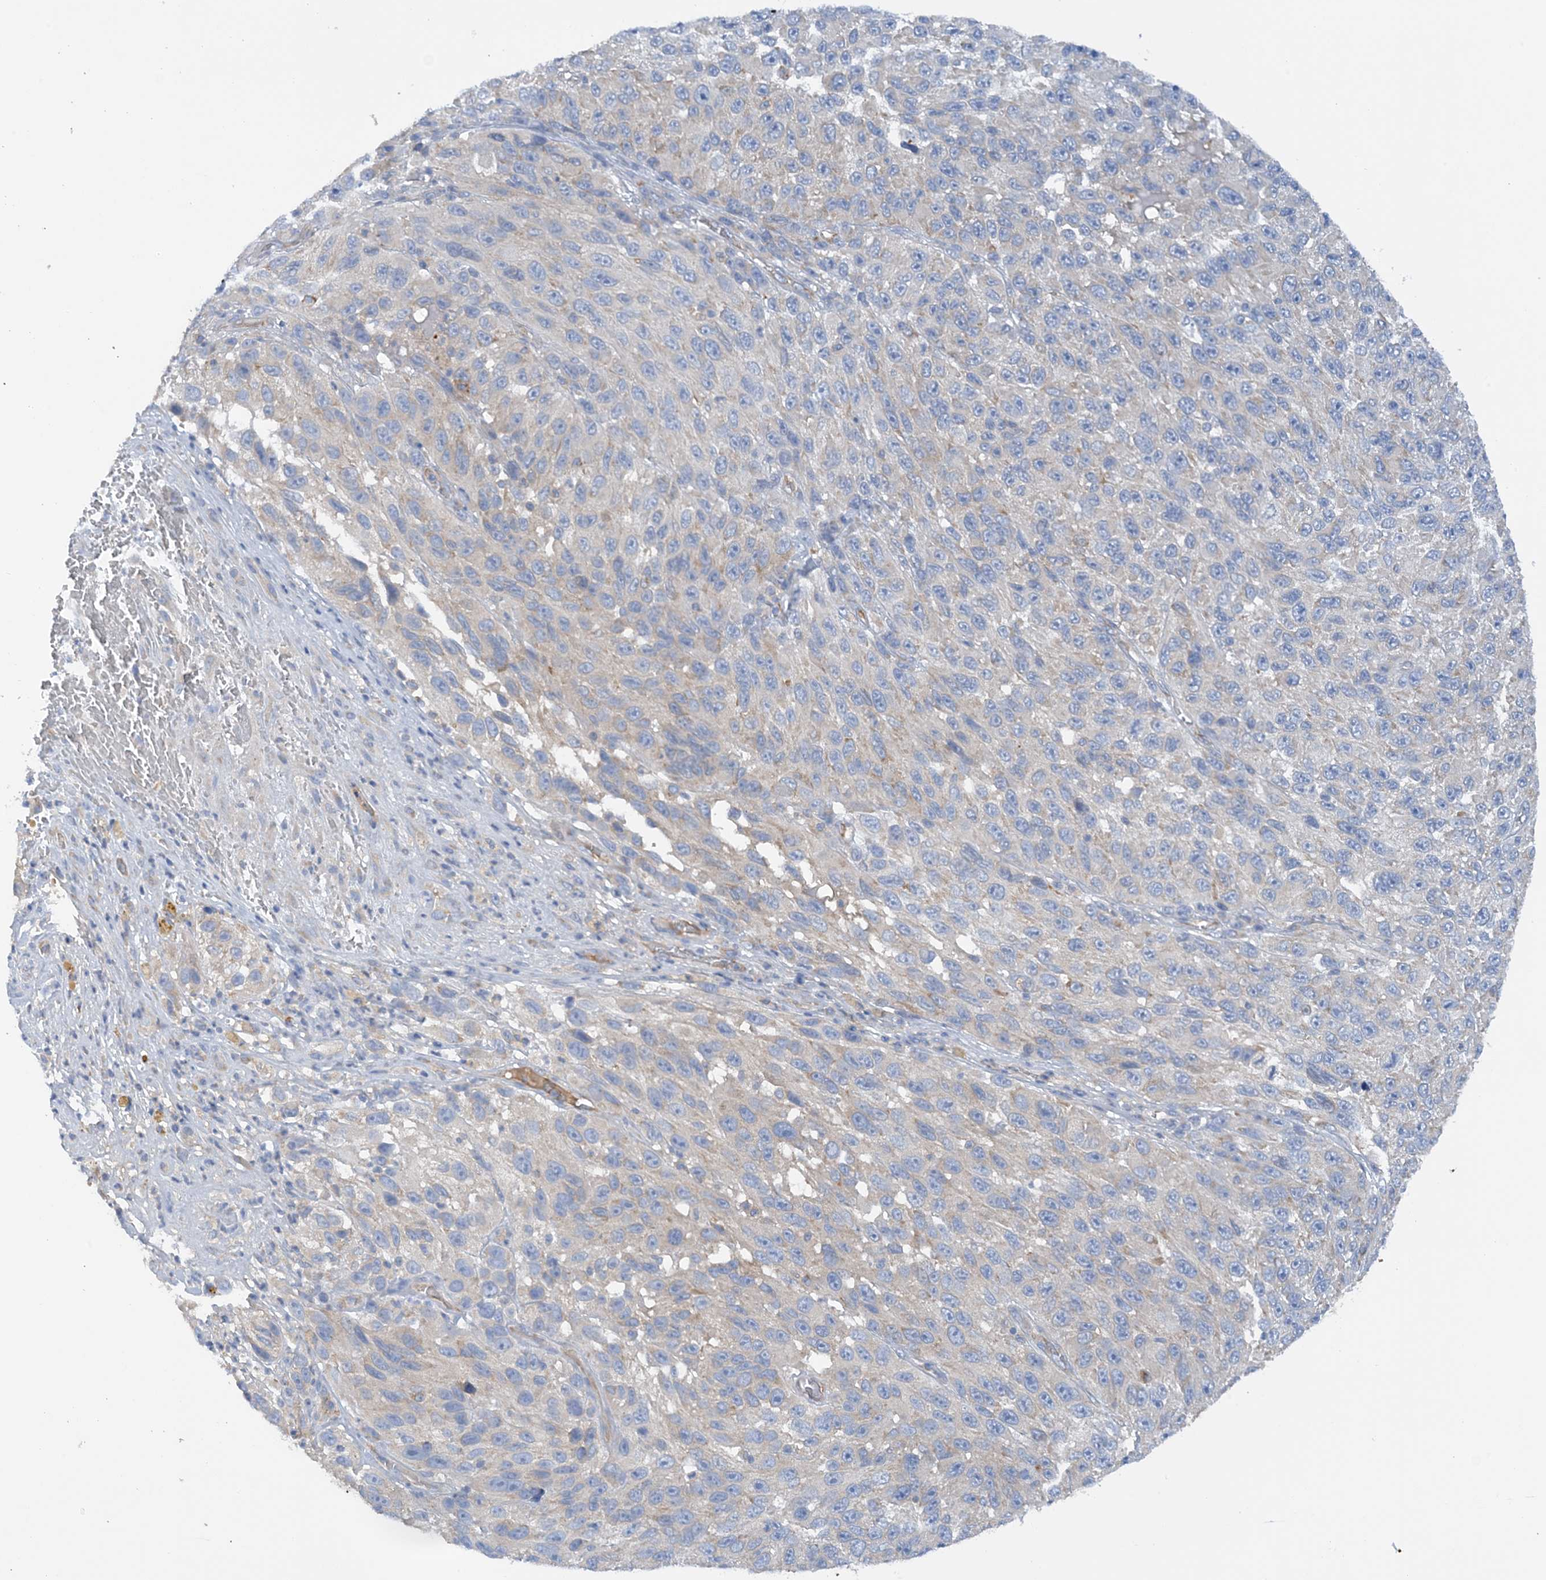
{"staining": {"intensity": "negative", "quantity": "none", "location": "none"}, "tissue": "melanoma", "cell_type": "Tumor cells", "image_type": "cancer", "snomed": [{"axis": "morphology", "description": "Malignant melanoma, NOS"}, {"axis": "topography", "description": "Skin"}], "caption": "Immunohistochemistry (IHC) histopathology image of malignant melanoma stained for a protein (brown), which demonstrates no positivity in tumor cells.", "gene": "SLC5A11", "patient": {"sex": "female", "age": 96}}